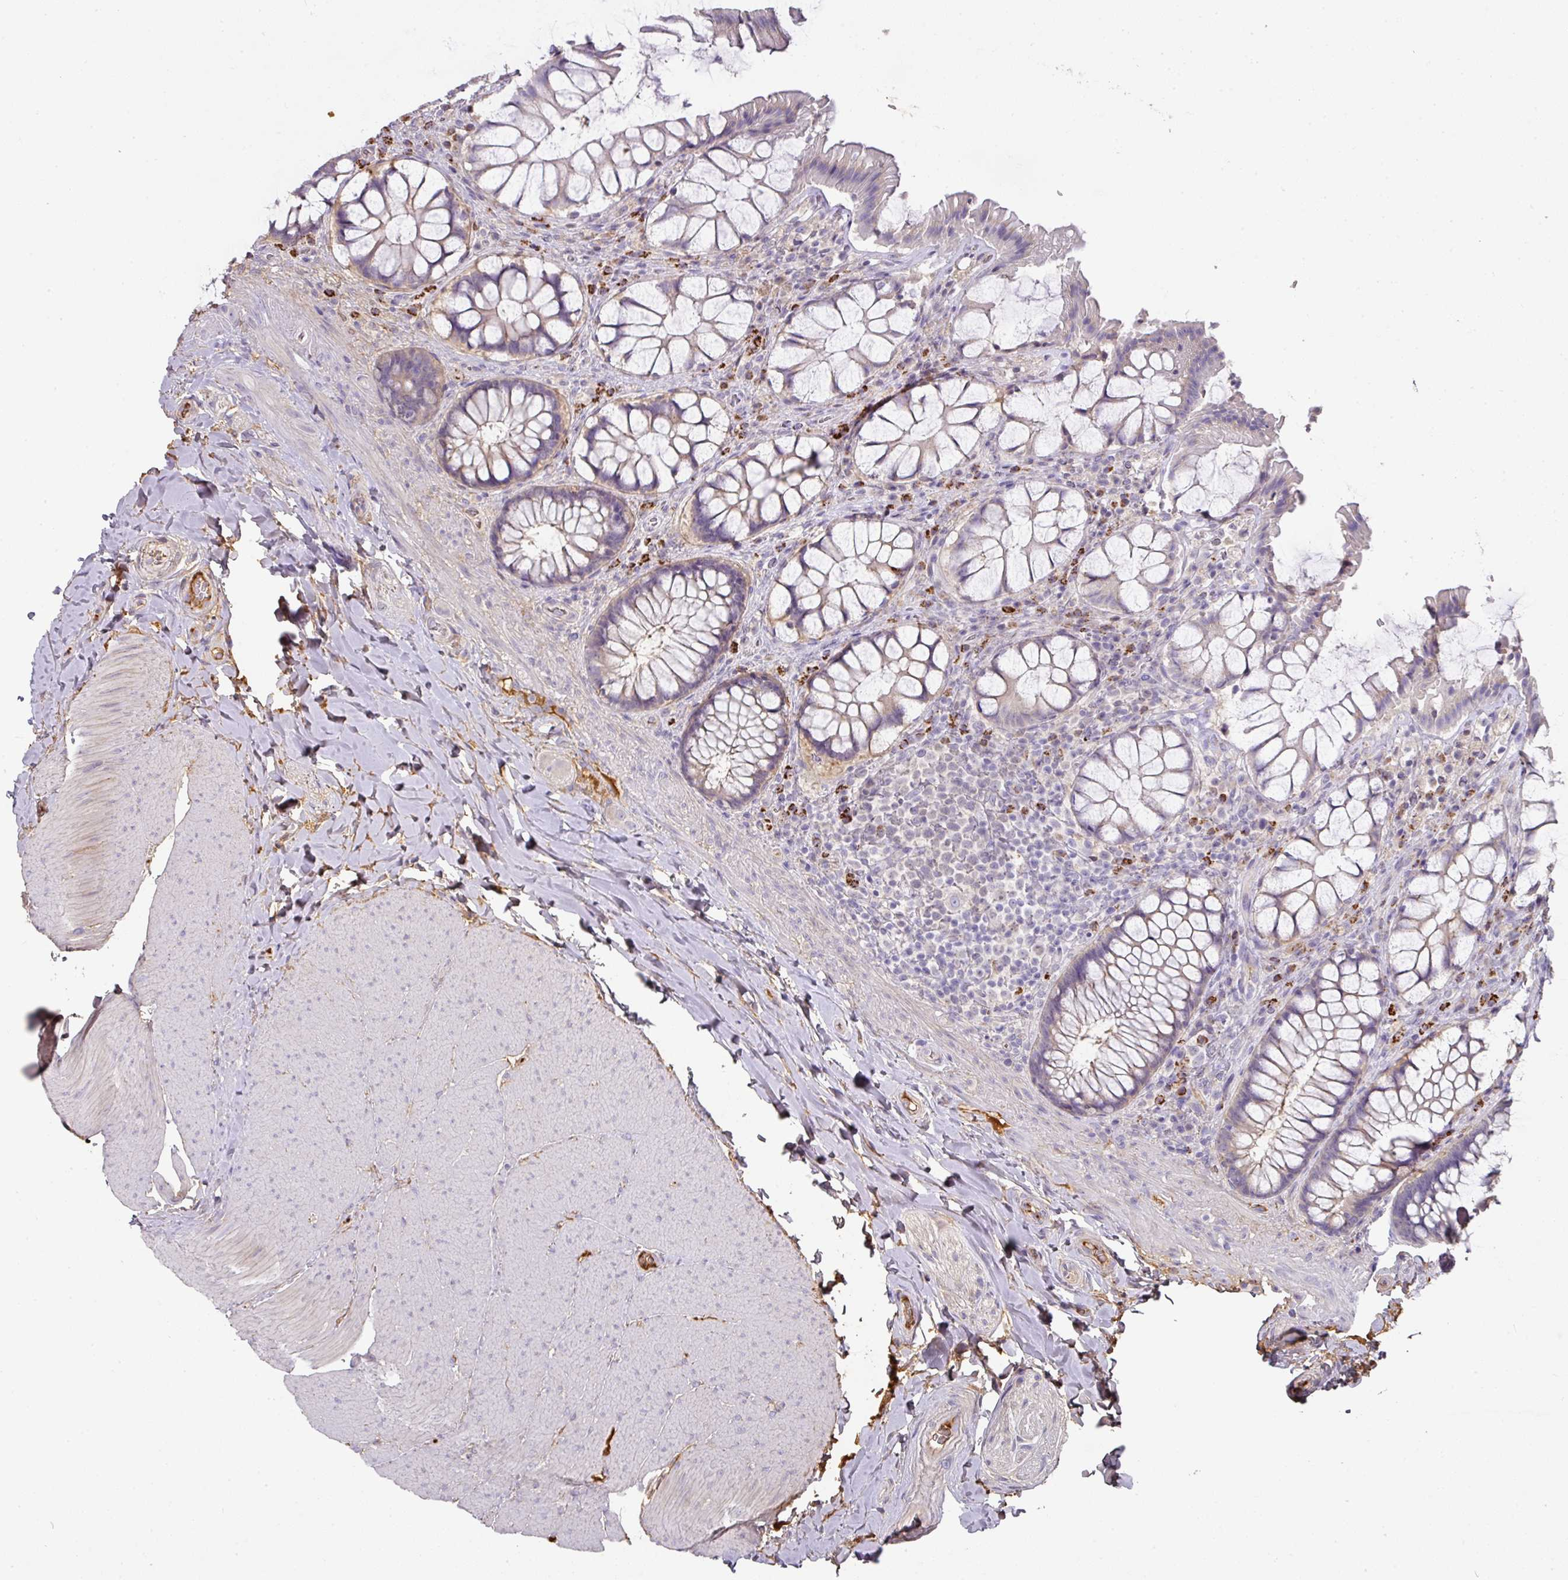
{"staining": {"intensity": "negative", "quantity": "none", "location": "none"}, "tissue": "rectum", "cell_type": "Glandular cells", "image_type": "normal", "snomed": [{"axis": "morphology", "description": "Normal tissue, NOS"}, {"axis": "topography", "description": "Rectum"}], "caption": "Immunohistochemistry (IHC) photomicrograph of normal rectum: rectum stained with DAB (3,3'-diaminobenzidine) demonstrates no significant protein positivity in glandular cells. (DAB immunohistochemistry with hematoxylin counter stain).", "gene": "CCZ1B", "patient": {"sex": "female", "age": 58}}